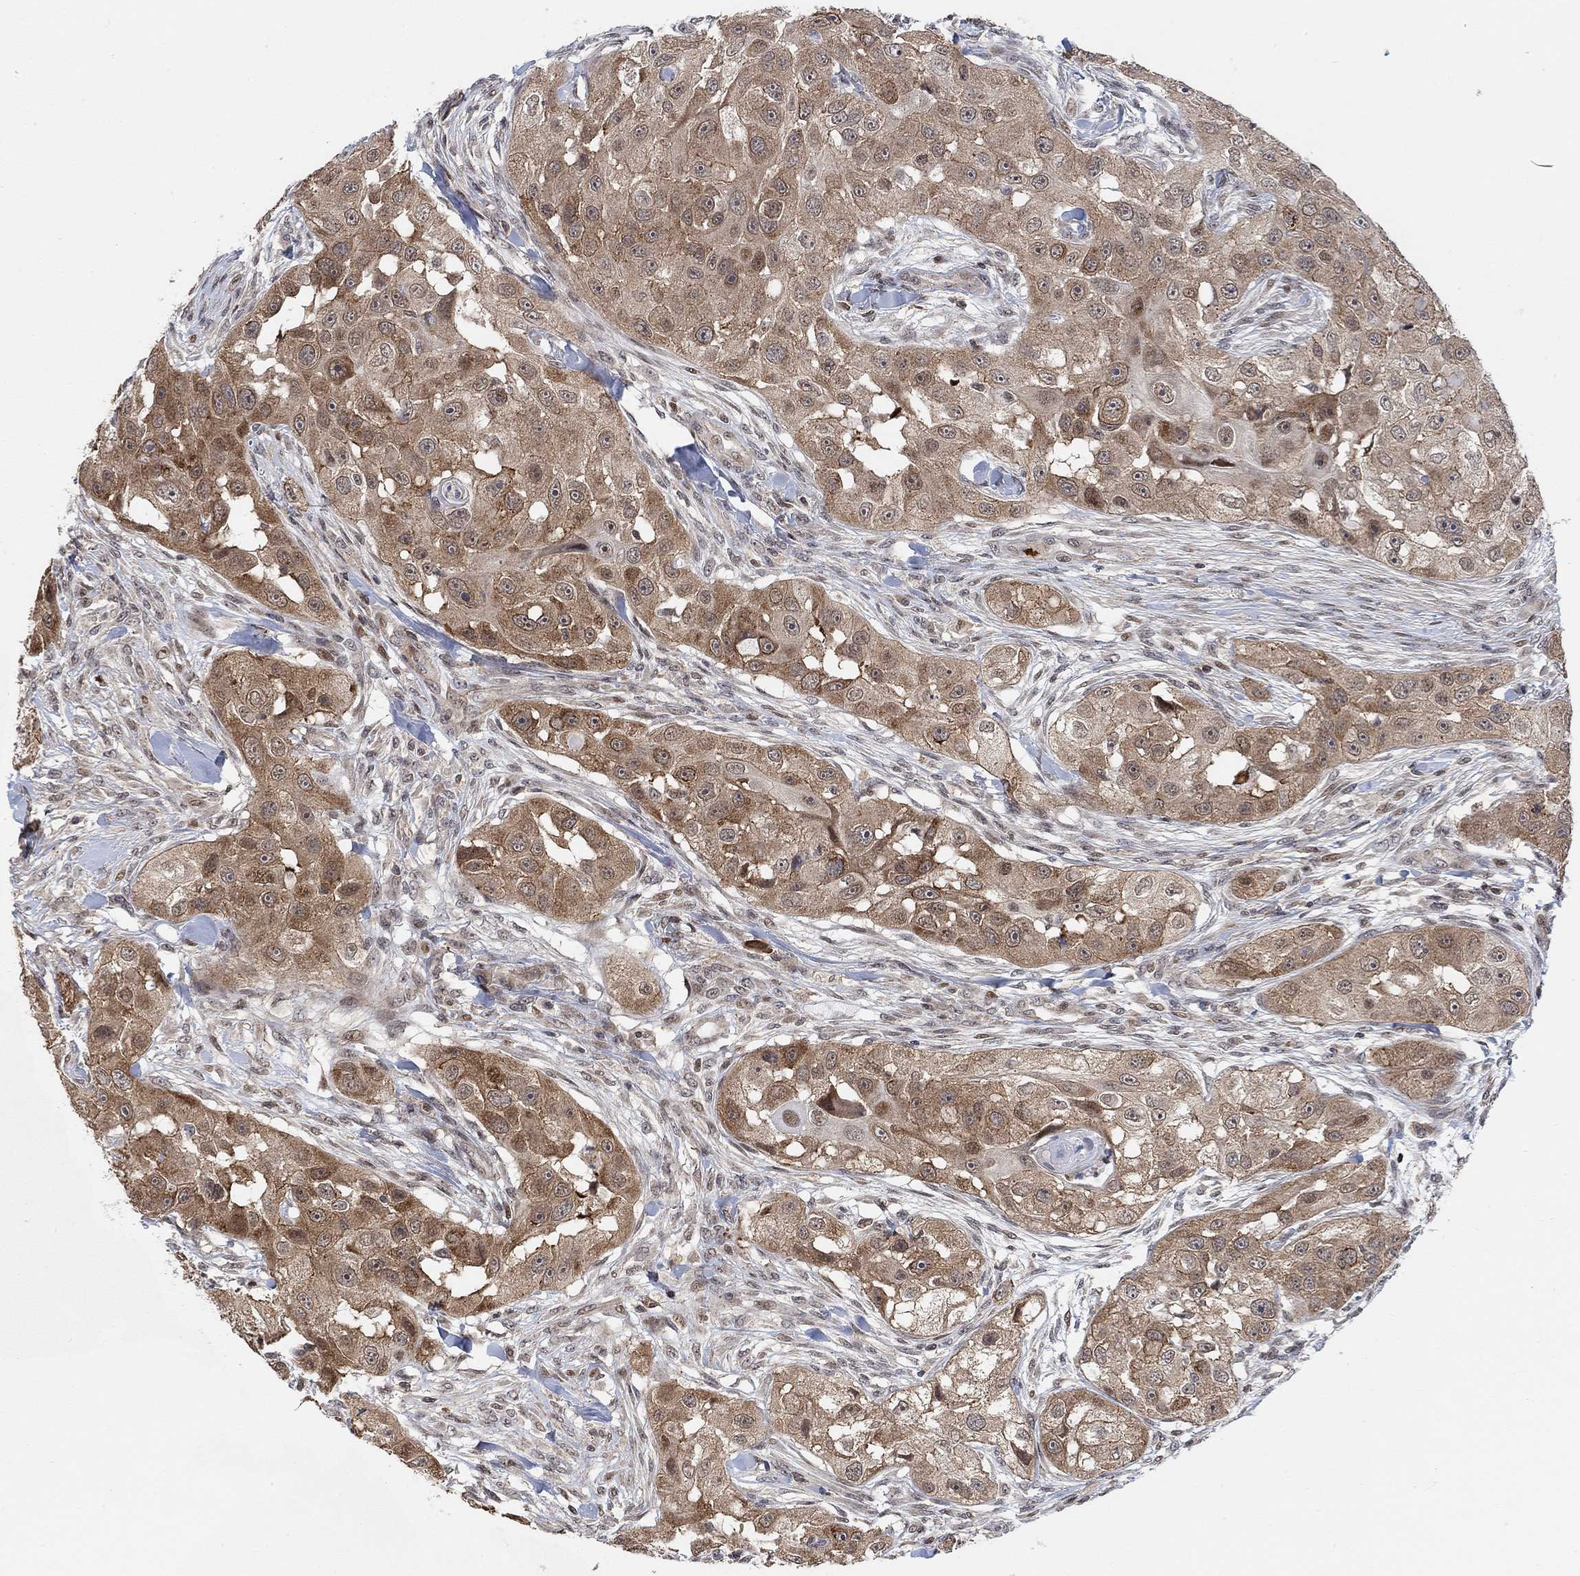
{"staining": {"intensity": "moderate", "quantity": ">75%", "location": "cytoplasmic/membranous"}, "tissue": "head and neck cancer", "cell_type": "Tumor cells", "image_type": "cancer", "snomed": [{"axis": "morphology", "description": "Squamous cell carcinoma, NOS"}, {"axis": "topography", "description": "Head-Neck"}], "caption": "Moderate cytoplasmic/membranous protein expression is appreciated in about >75% of tumor cells in head and neck cancer. (brown staining indicates protein expression, while blue staining denotes nuclei).", "gene": "PWWP2B", "patient": {"sex": "male", "age": 51}}